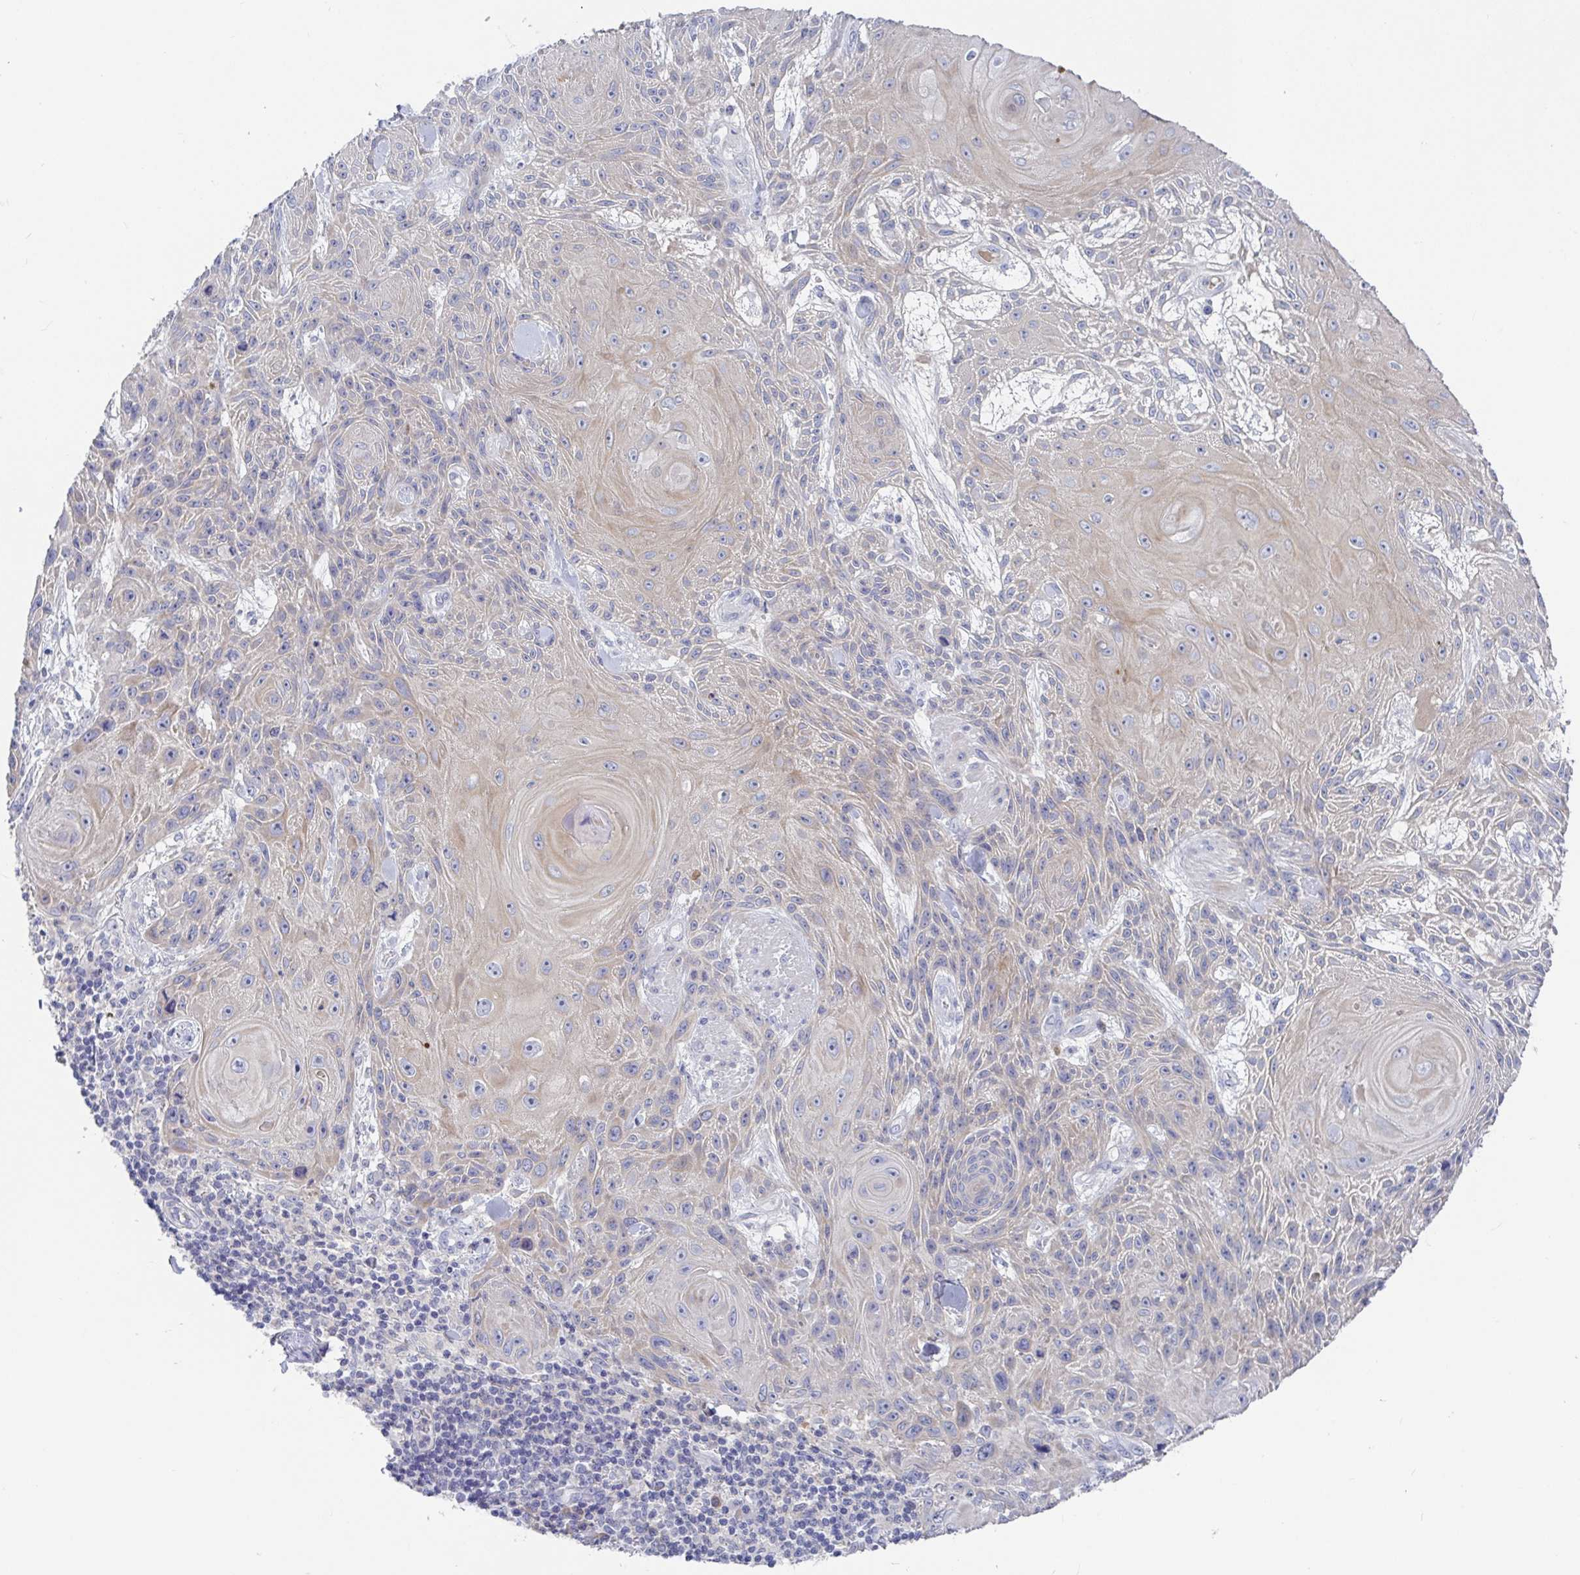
{"staining": {"intensity": "weak", "quantity": "25%-75%", "location": "cytoplasmic/membranous"}, "tissue": "skin cancer", "cell_type": "Tumor cells", "image_type": "cancer", "snomed": [{"axis": "morphology", "description": "Squamous cell carcinoma, NOS"}, {"axis": "topography", "description": "Skin"}], "caption": "An image of human squamous cell carcinoma (skin) stained for a protein demonstrates weak cytoplasmic/membranous brown staining in tumor cells. Nuclei are stained in blue.", "gene": "GPR148", "patient": {"sex": "male", "age": 88}}